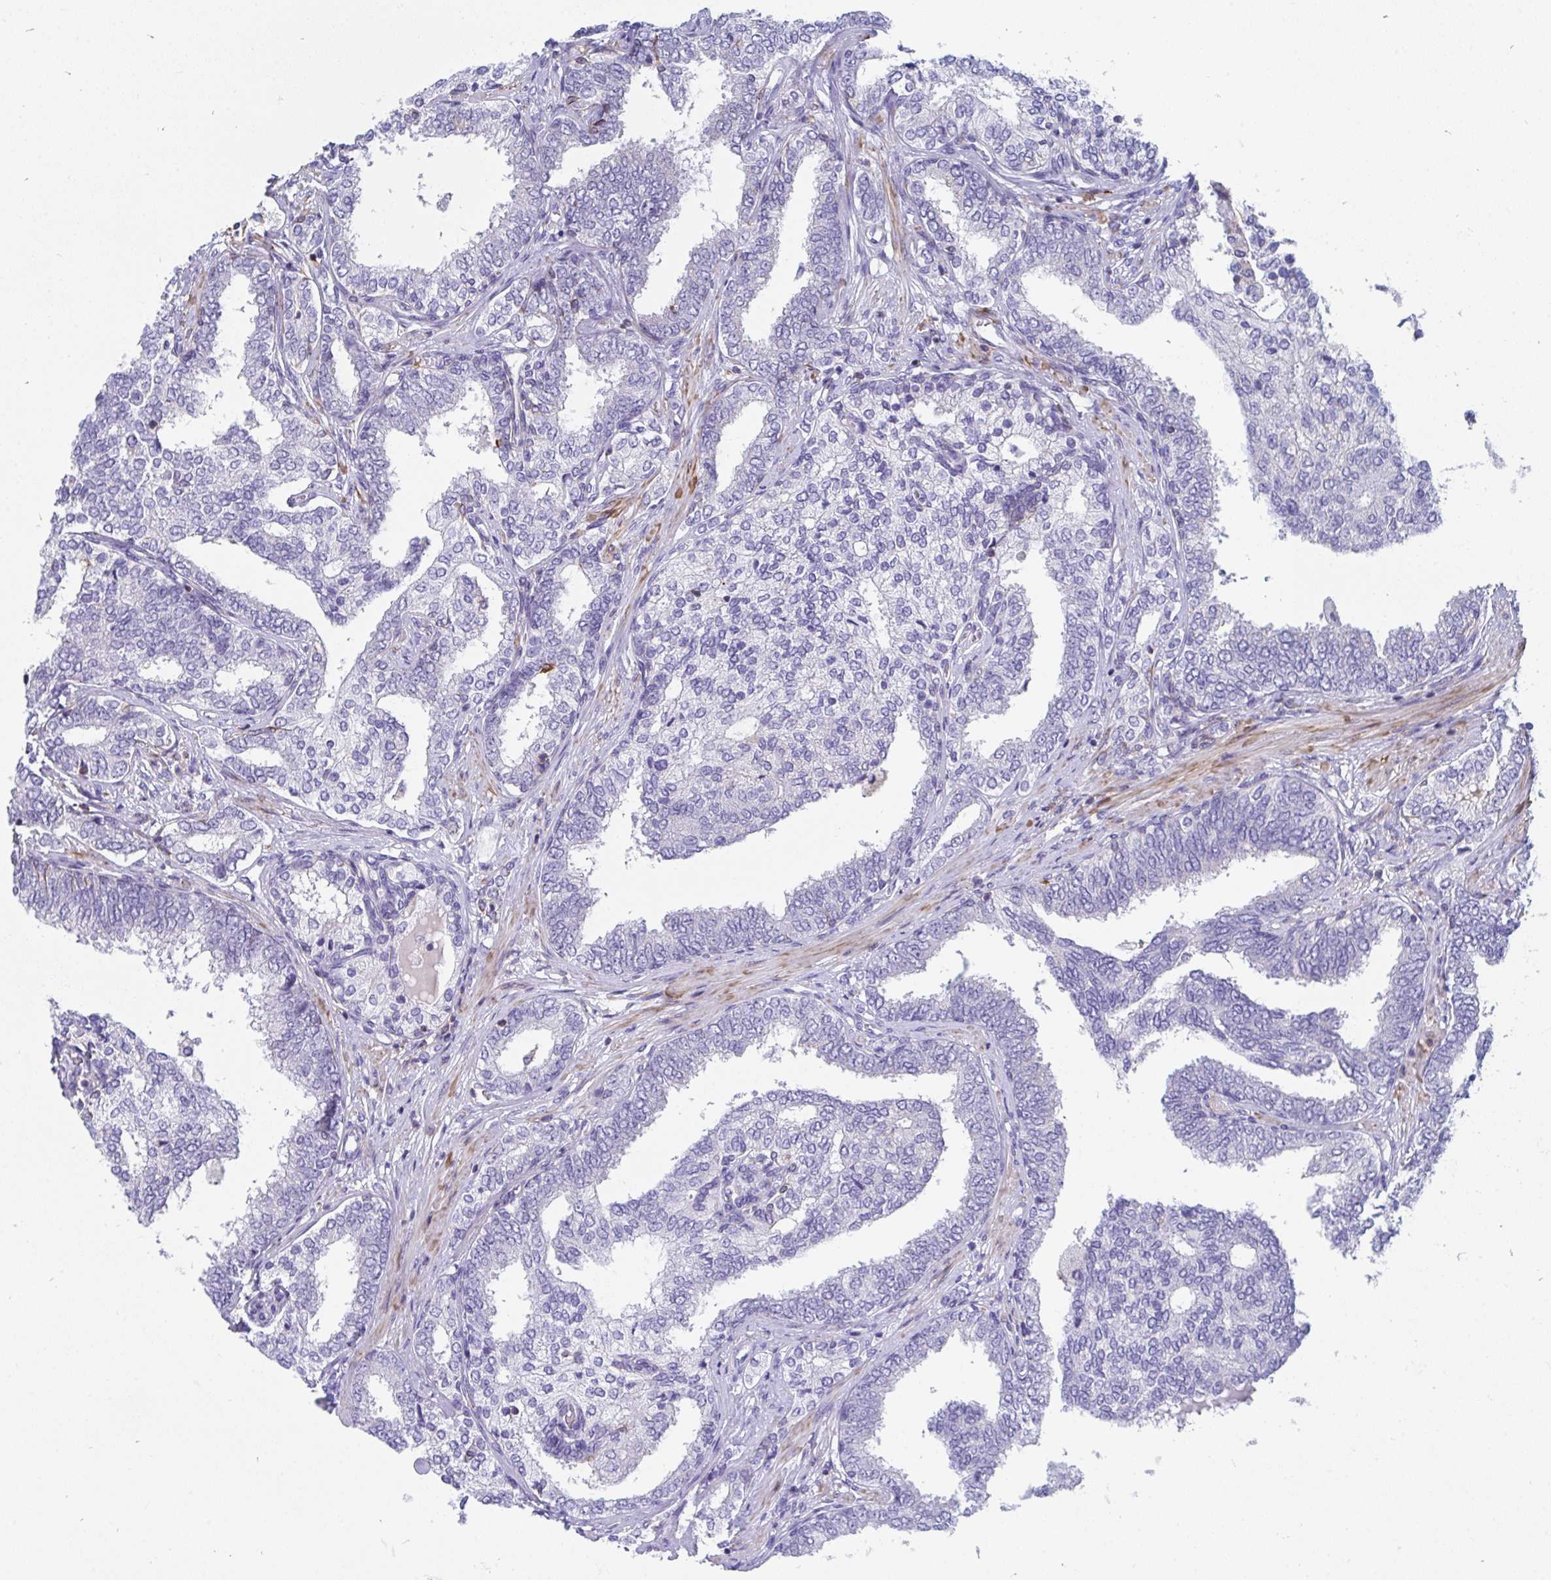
{"staining": {"intensity": "negative", "quantity": "none", "location": "none"}, "tissue": "prostate cancer", "cell_type": "Tumor cells", "image_type": "cancer", "snomed": [{"axis": "morphology", "description": "Adenocarcinoma, High grade"}, {"axis": "topography", "description": "Prostate"}], "caption": "Immunohistochemistry of prostate cancer (high-grade adenocarcinoma) reveals no expression in tumor cells.", "gene": "FRMD3", "patient": {"sex": "male", "age": 72}}